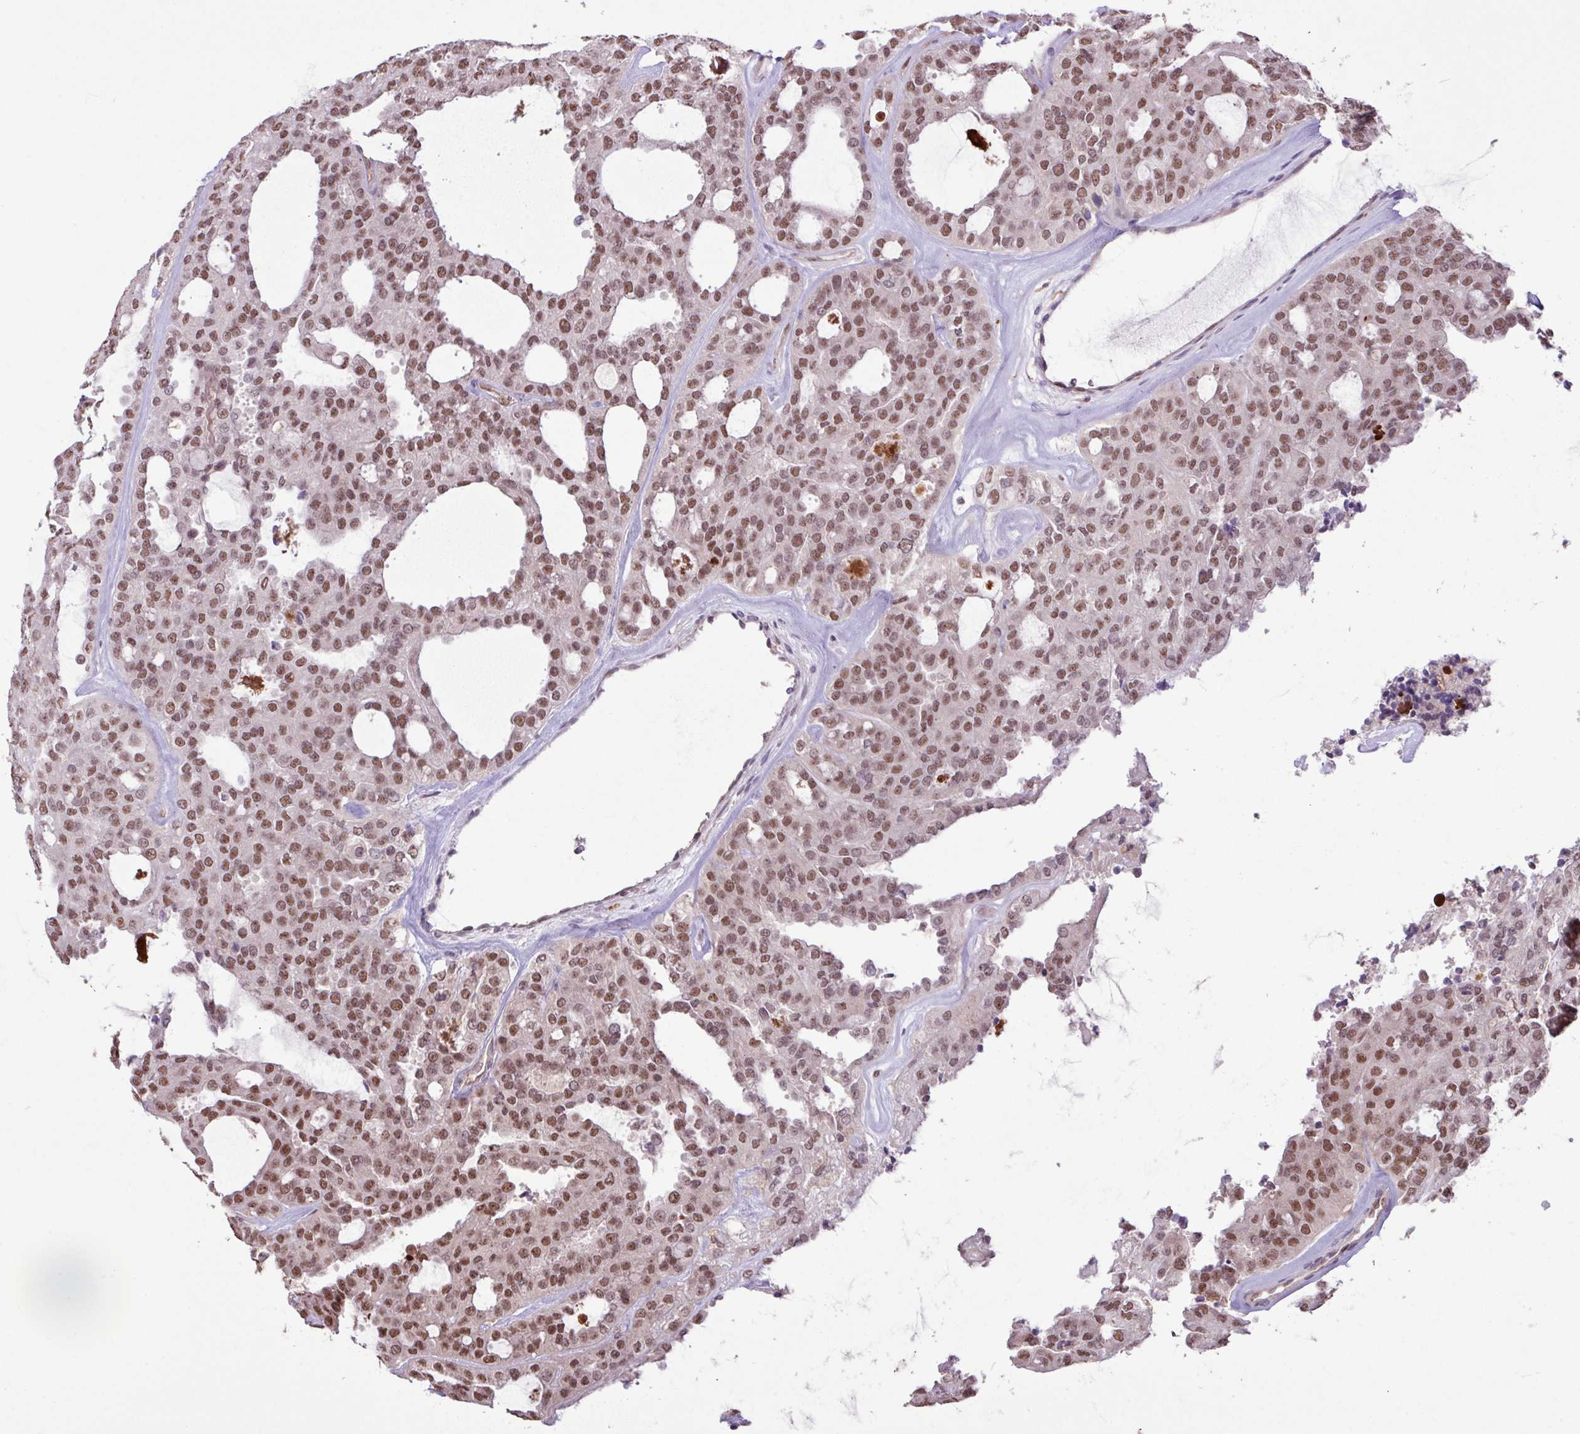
{"staining": {"intensity": "moderate", "quantity": ">75%", "location": "nuclear"}, "tissue": "thyroid cancer", "cell_type": "Tumor cells", "image_type": "cancer", "snomed": [{"axis": "morphology", "description": "Follicular adenoma carcinoma, NOS"}, {"axis": "topography", "description": "Thyroid gland"}], "caption": "Immunohistochemistry image of neoplastic tissue: human thyroid cancer stained using immunohistochemistry (IHC) reveals medium levels of moderate protein expression localized specifically in the nuclear of tumor cells, appearing as a nuclear brown color.", "gene": "GON7", "patient": {"sex": "male", "age": 75}}